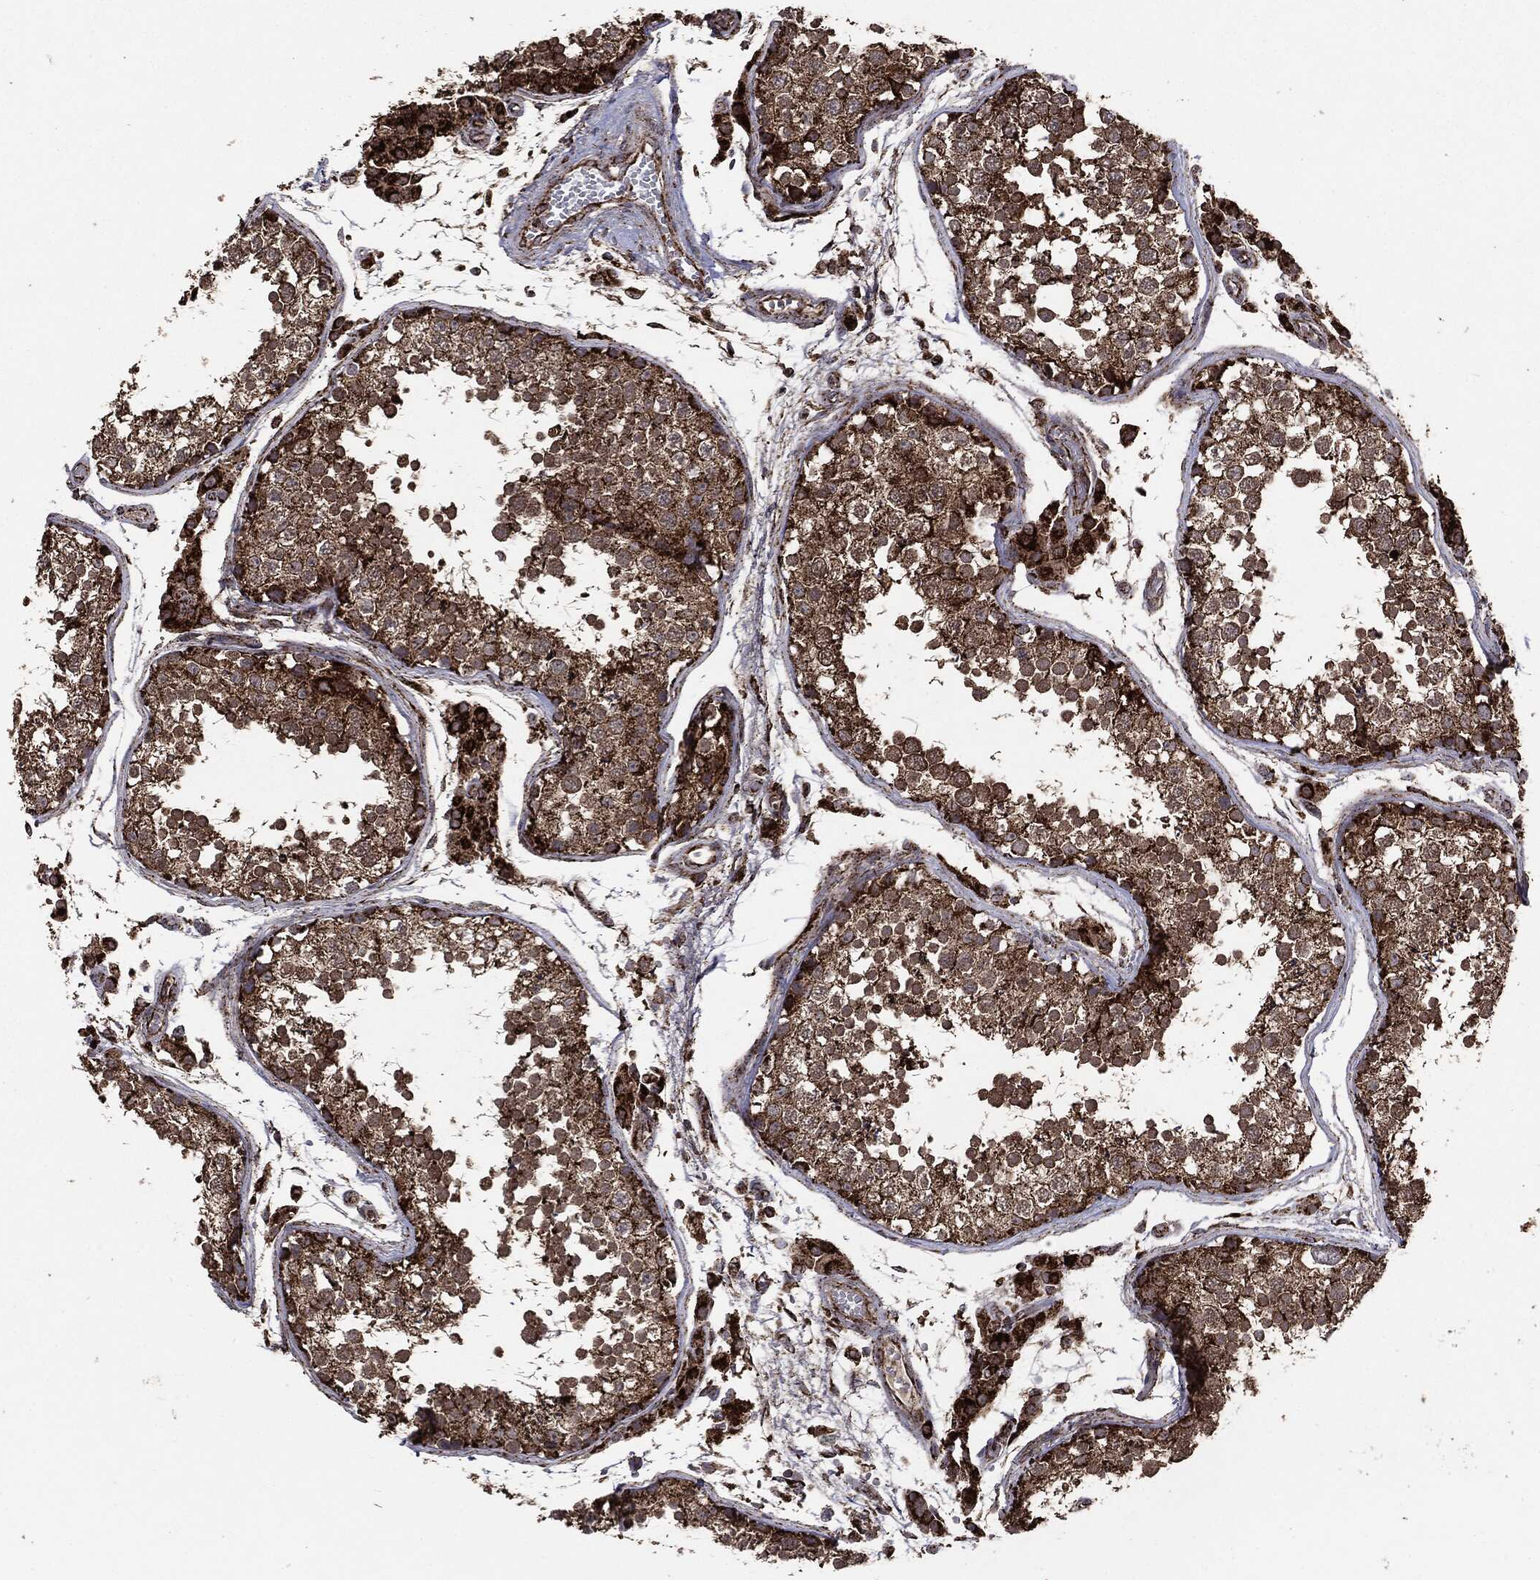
{"staining": {"intensity": "moderate", "quantity": ">75%", "location": "cytoplasmic/membranous"}, "tissue": "testis", "cell_type": "Cells in seminiferous ducts", "image_type": "normal", "snomed": [{"axis": "morphology", "description": "Normal tissue, NOS"}, {"axis": "topography", "description": "Testis"}], "caption": "Protein staining of normal testis displays moderate cytoplasmic/membranous expression in approximately >75% of cells in seminiferous ducts.", "gene": "MAP2K1", "patient": {"sex": "male", "age": 29}}